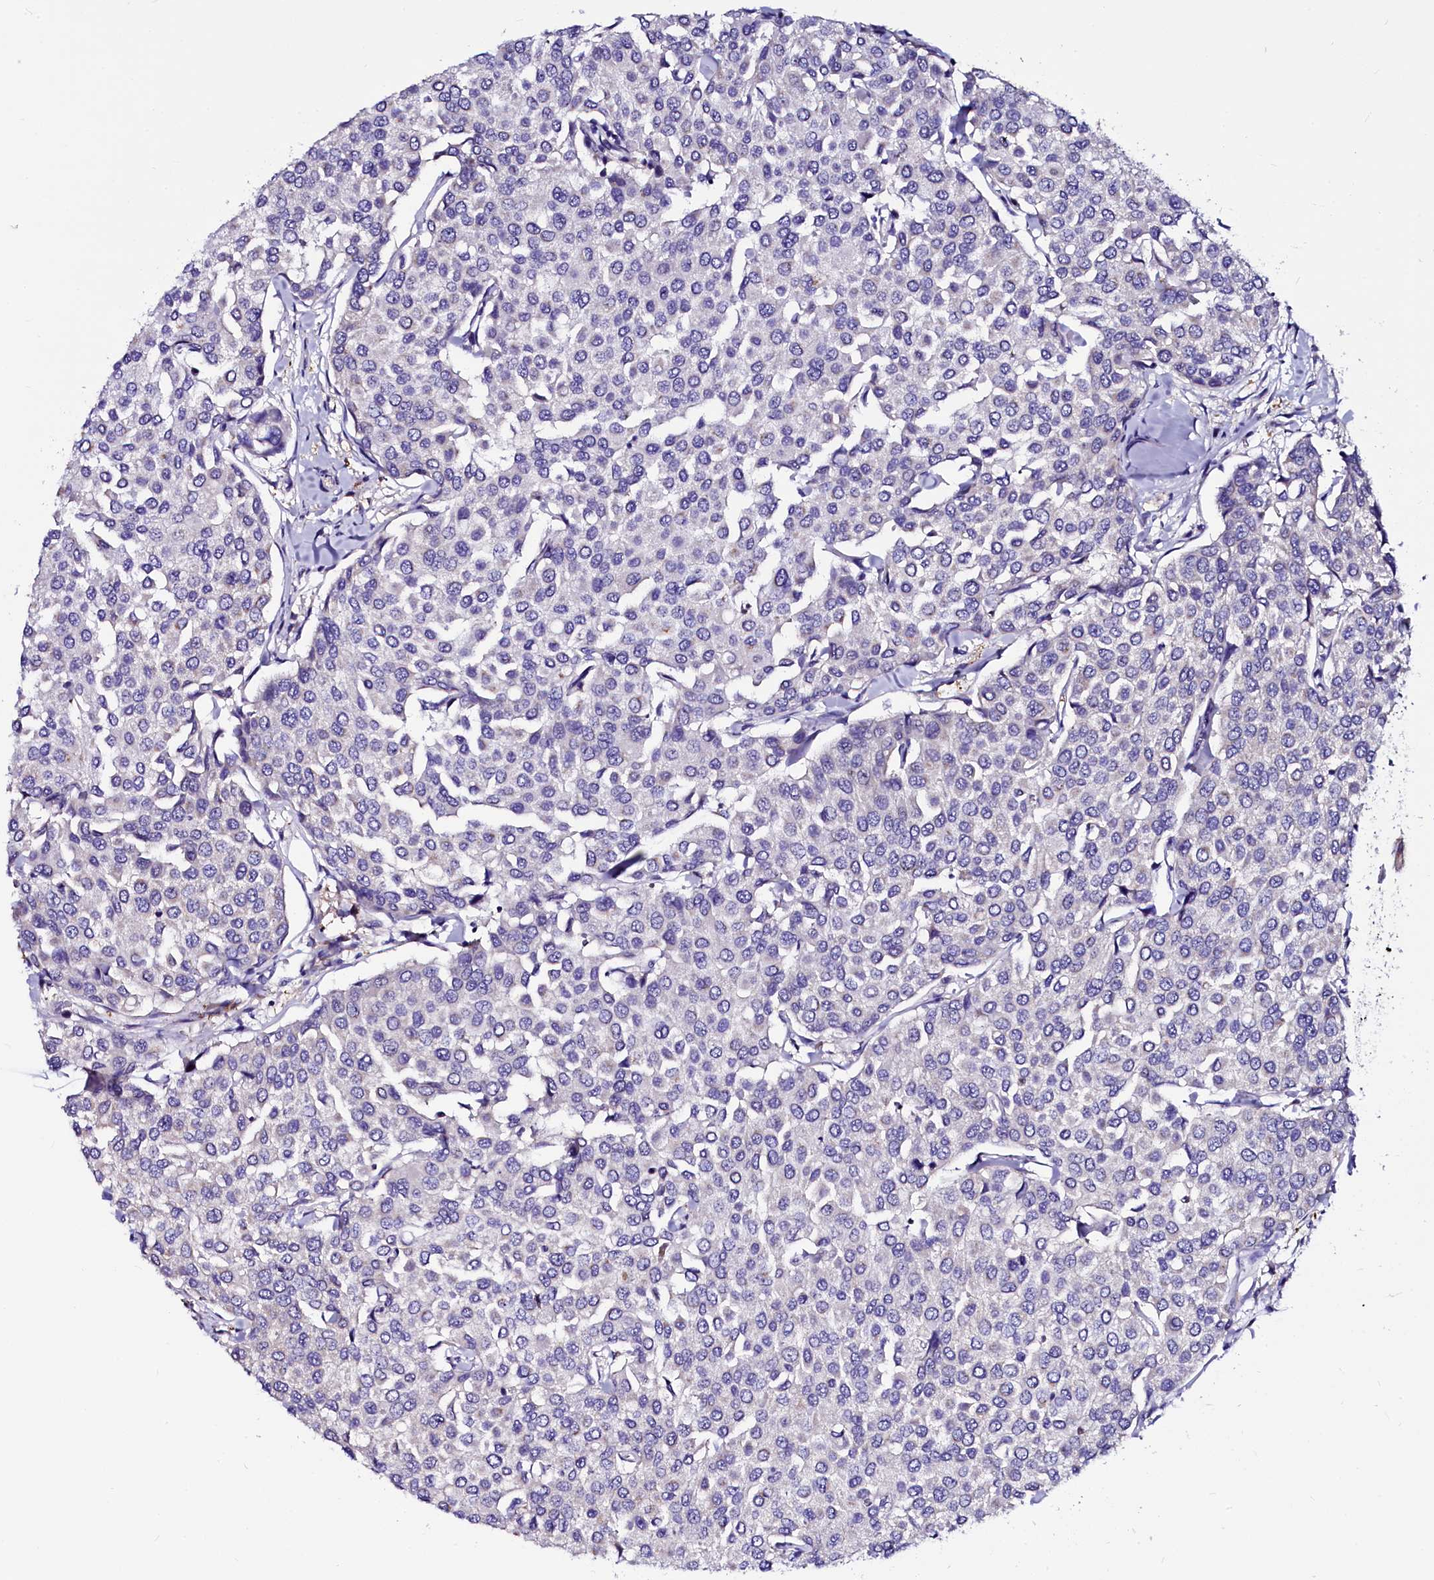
{"staining": {"intensity": "negative", "quantity": "none", "location": "none"}, "tissue": "breast cancer", "cell_type": "Tumor cells", "image_type": "cancer", "snomed": [{"axis": "morphology", "description": "Duct carcinoma"}, {"axis": "topography", "description": "Breast"}], "caption": "Breast cancer was stained to show a protein in brown. There is no significant expression in tumor cells.", "gene": "OTOL1", "patient": {"sex": "female", "age": 55}}